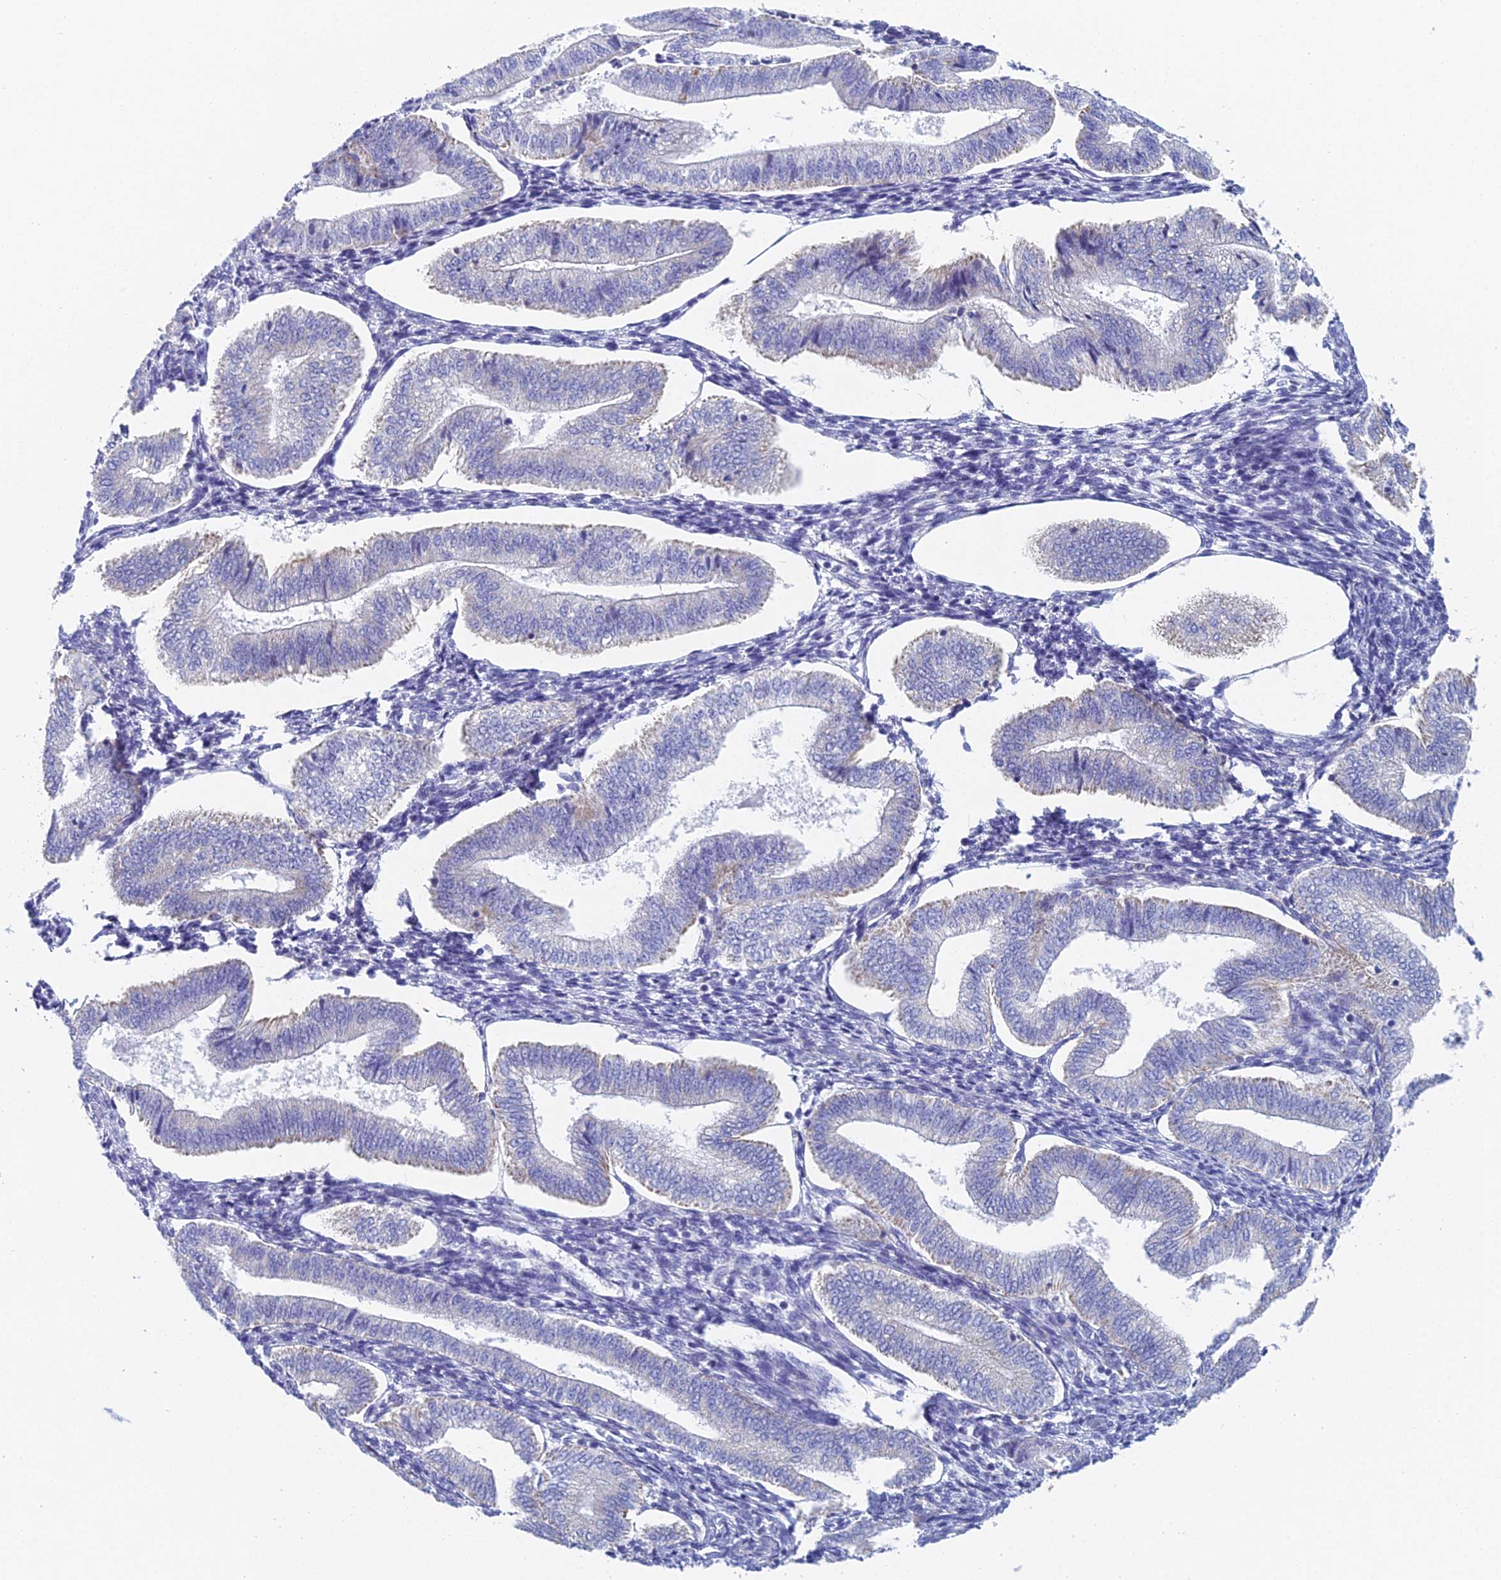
{"staining": {"intensity": "negative", "quantity": "none", "location": "none"}, "tissue": "endometrium", "cell_type": "Cells in endometrial stroma", "image_type": "normal", "snomed": [{"axis": "morphology", "description": "Normal tissue, NOS"}, {"axis": "topography", "description": "Endometrium"}], "caption": "The micrograph displays no significant positivity in cells in endometrial stroma of endometrium. The staining is performed using DAB (3,3'-diaminobenzidine) brown chromogen with nuclei counter-stained in using hematoxylin.", "gene": "ACSM1", "patient": {"sex": "female", "age": 34}}